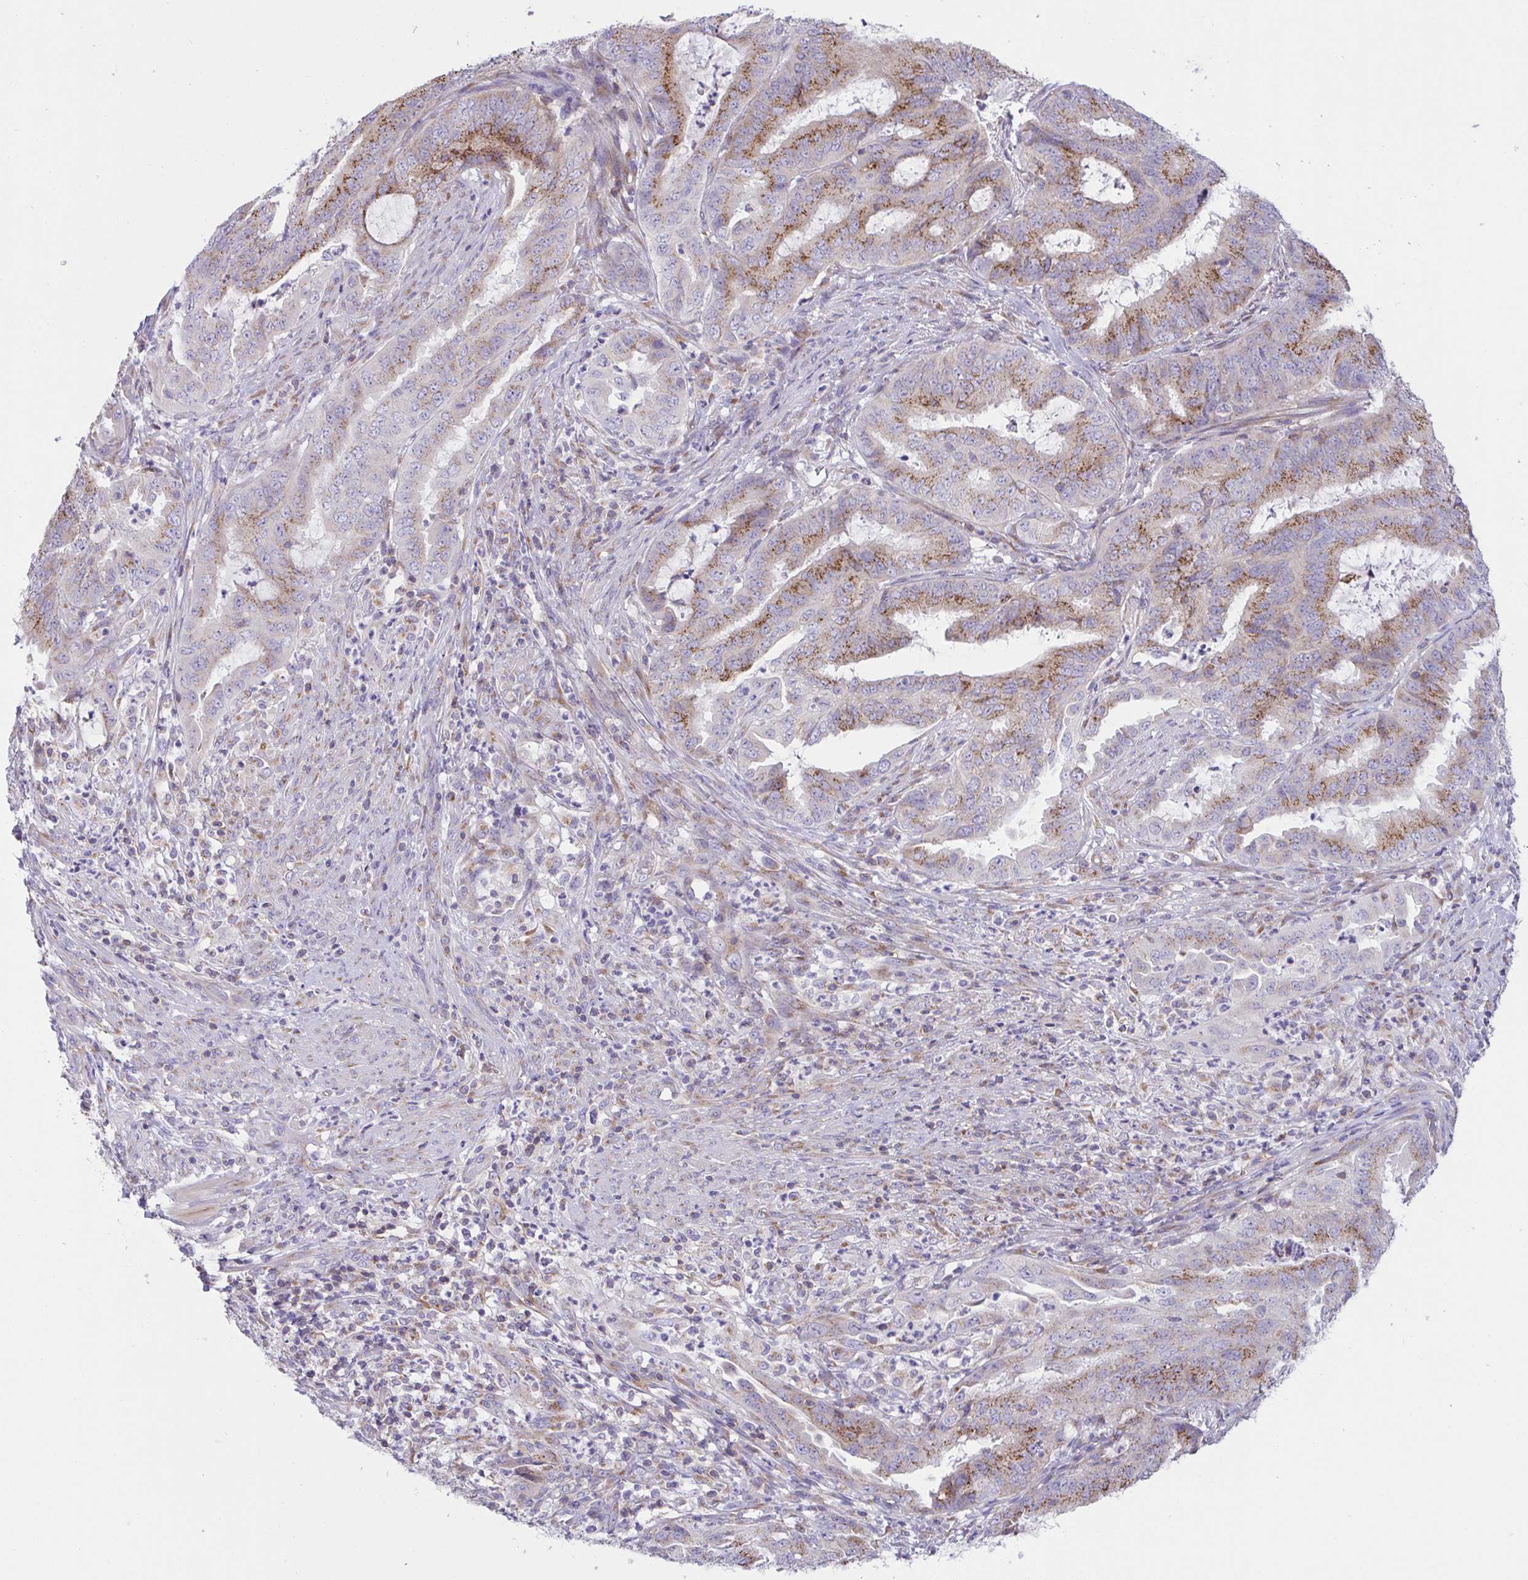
{"staining": {"intensity": "moderate", "quantity": "25%-75%", "location": "cytoplasmic/membranous"}, "tissue": "endometrial cancer", "cell_type": "Tumor cells", "image_type": "cancer", "snomed": [{"axis": "morphology", "description": "Adenocarcinoma, NOS"}, {"axis": "topography", "description": "Endometrium"}], "caption": "Human adenocarcinoma (endometrial) stained for a protein (brown) reveals moderate cytoplasmic/membranous positive positivity in about 25%-75% of tumor cells.", "gene": "MIA3", "patient": {"sex": "female", "age": 51}}